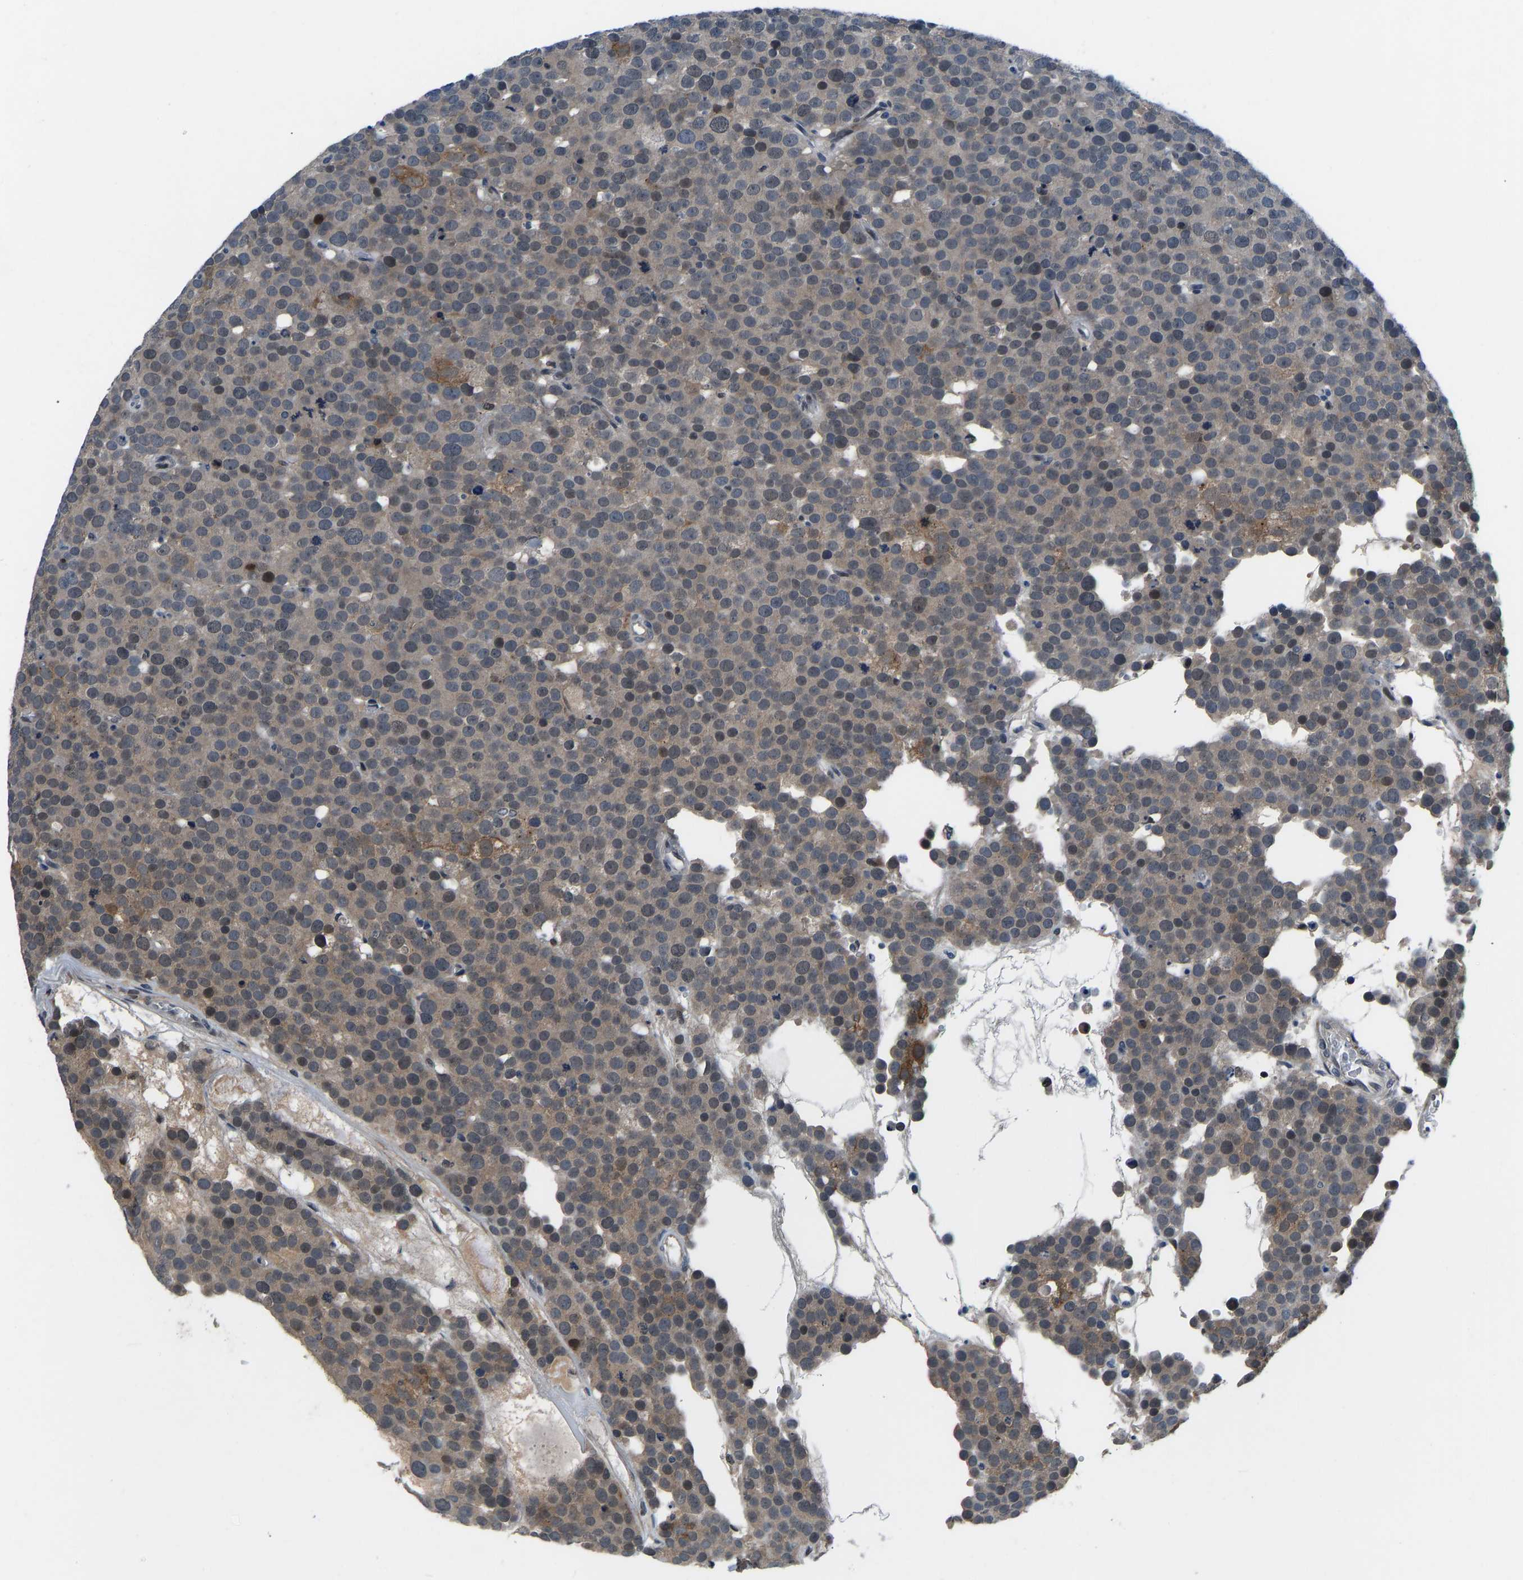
{"staining": {"intensity": "moderate", "quantity": "25%-75%", "location": "cytoplasmic/membranous,nuclear"}, "tissue": "testis cancer", "cell_type": "Tumor cells", "image_type": "cancer", "snomed": [{"axis": "morphology", "description": "Seminoma, NOS"}, {"axis": "topography", "description": "Testis"}], "caption": "Immunohistochemistry (IHC) histopathology image of human seminoma (testis) stained for a protein (brown), which displays medium levels of moderate cytoplasmic/membranous and nuclear expression in approximately 25%-75% of tumor cells.", "gene": "RLIM", "patient": {"sex": "male", "age": 71}}